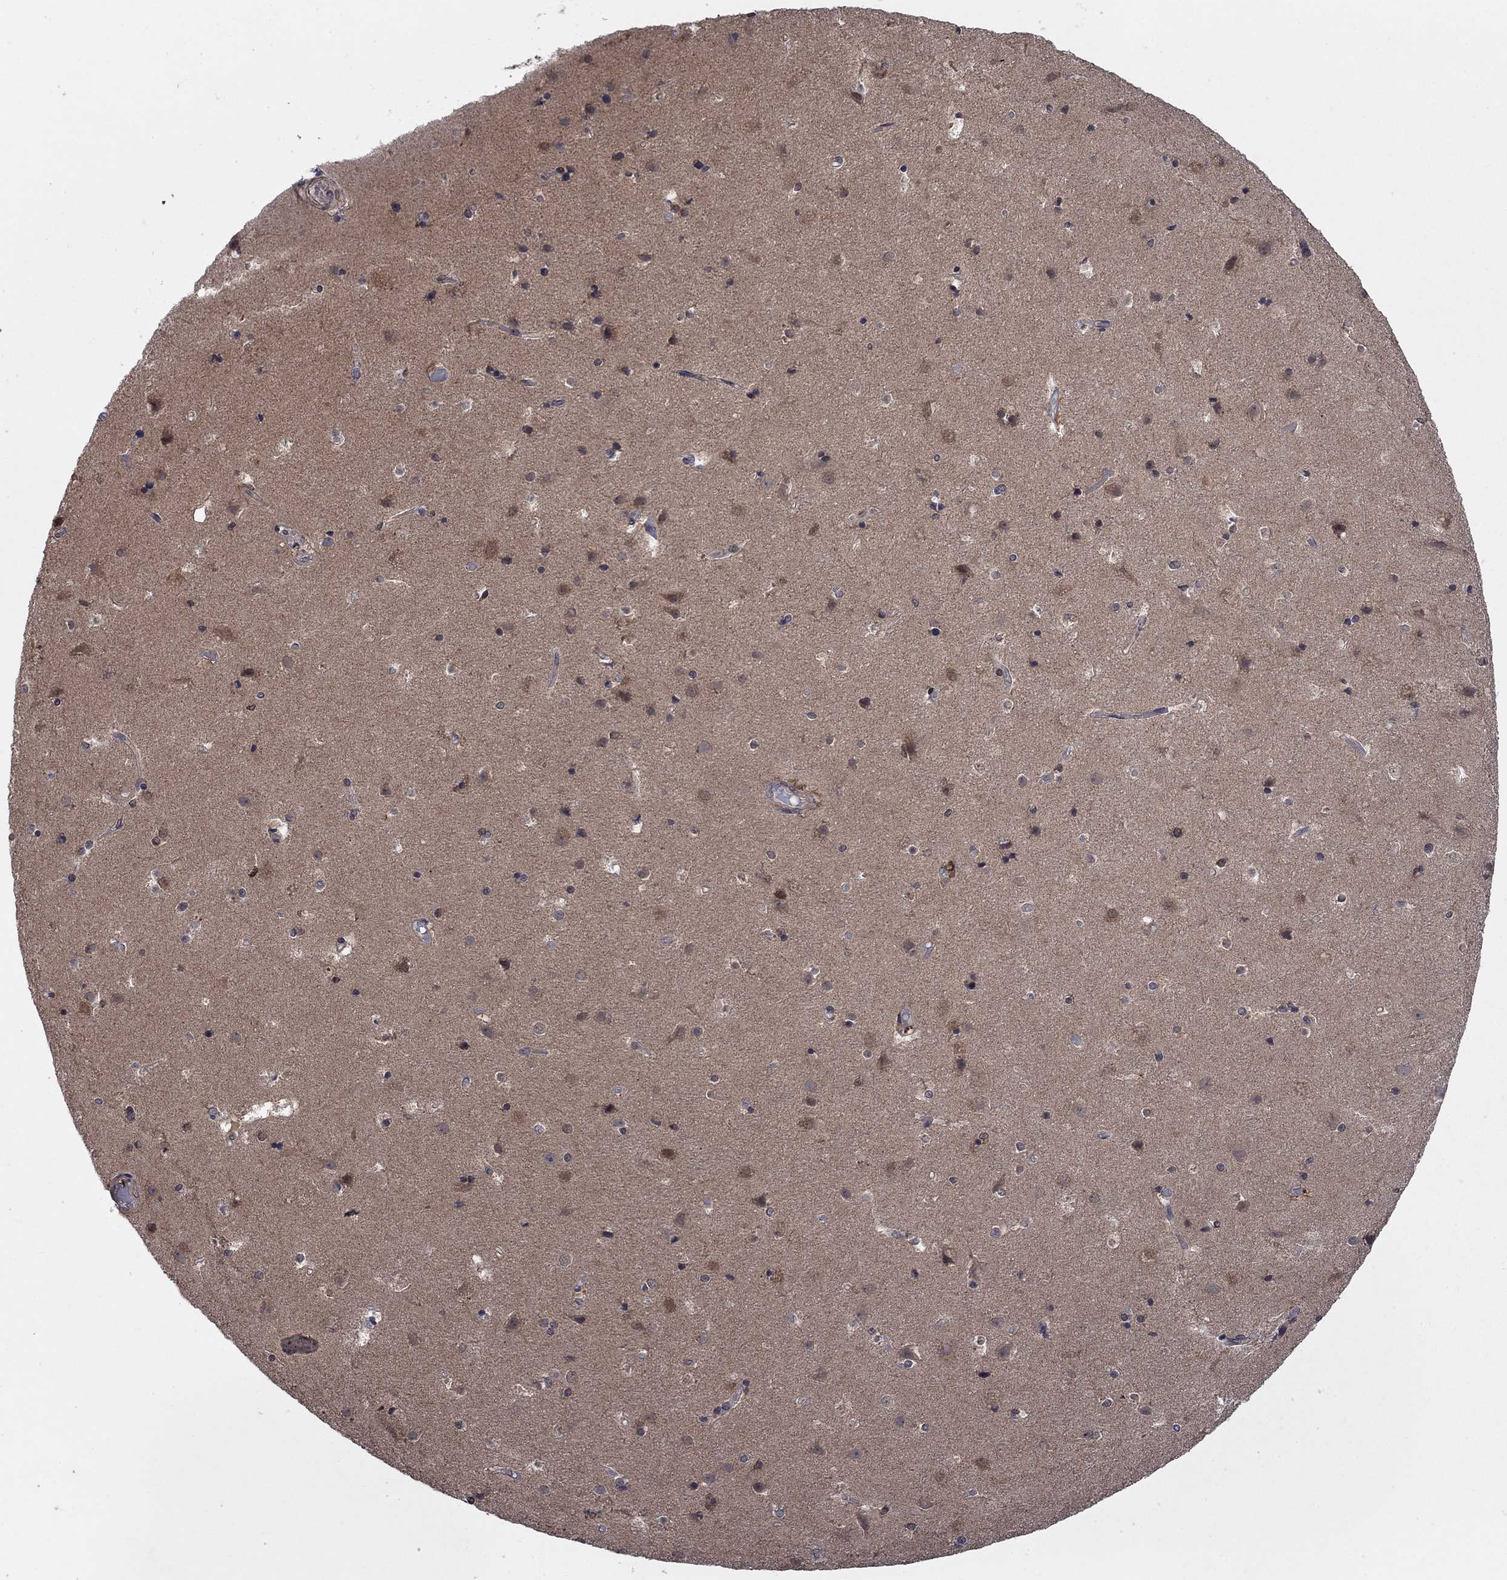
{"staining": {"intensity": "negative", "quantity": "none", "location": "none"}, "tissue": "cerebral cortex", "cell_type": "Endothelial cells", "image_type": "normal", "snomed": [{"axis": "morphology", "description": "Normal tissue, NOS"}, {"axis": "topography", "description": "Cerebral cortex"}], "caption": "Immunohistochemical staining of unremarkable cerebral cortex exhibits no significant staining in endothelial cells.", "gene": "IAH1", "patient": {"sex": "female", "age": 52}}